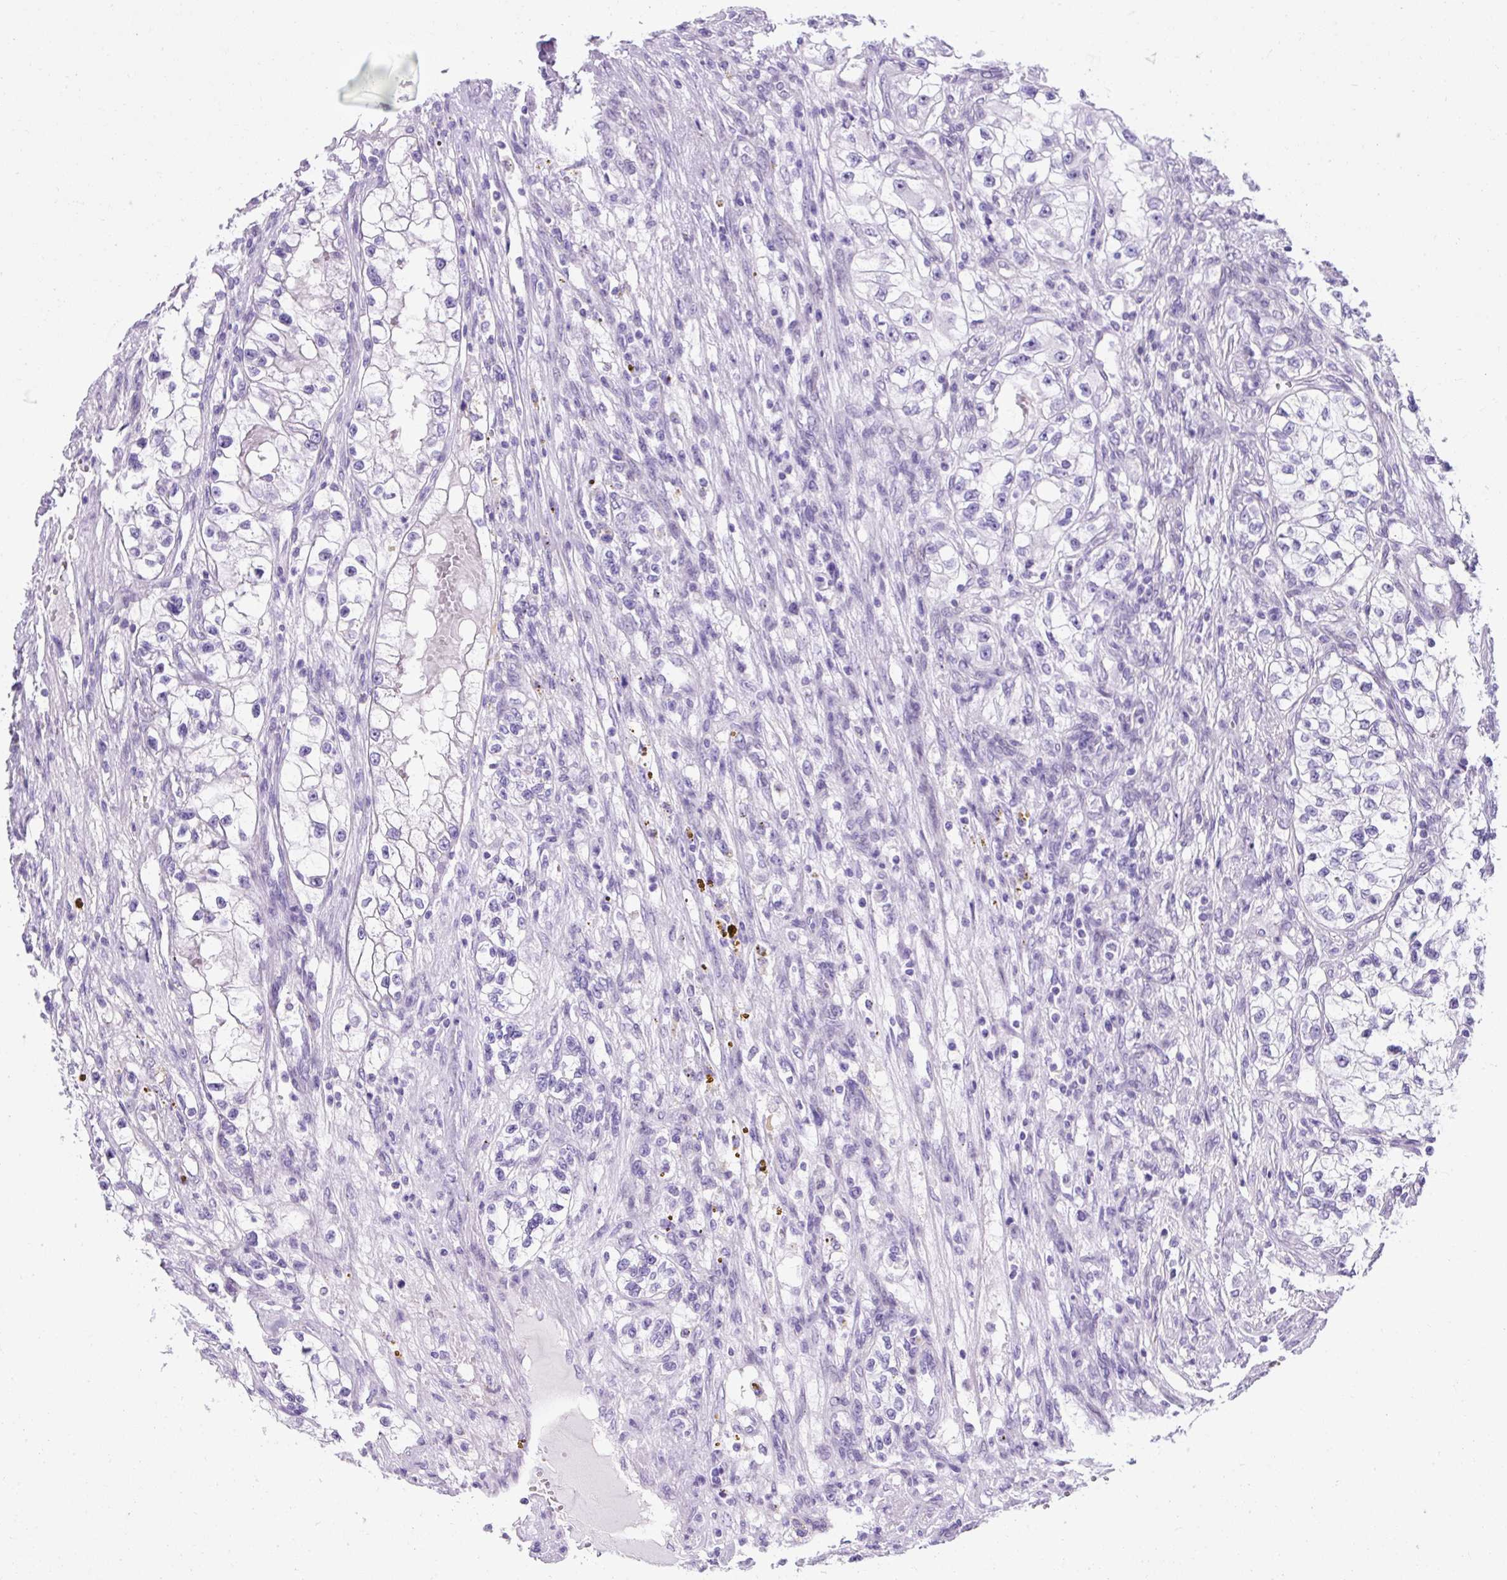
{"staining": {"intensity": "negative", "quantity": "none", "location": "none"}, "tissue": "renal cancer", "cell_type": "Tumor cells", "image_type": "cancer", "snomed": [{"axis": "morphology", "description": "Adenocarcinoma, NOS"}, {"axis": "topography", "description": "Kidney"}], "caption": "The image reveals no significant positivity in tumor cells of adenocarcinoma (renal). (DAB (3,3'-diaminobenzidine) immunohistochemistry (IHC), high magnification).", "gene": "KRT12", "patient": {"sex": "female", "age": 57}}